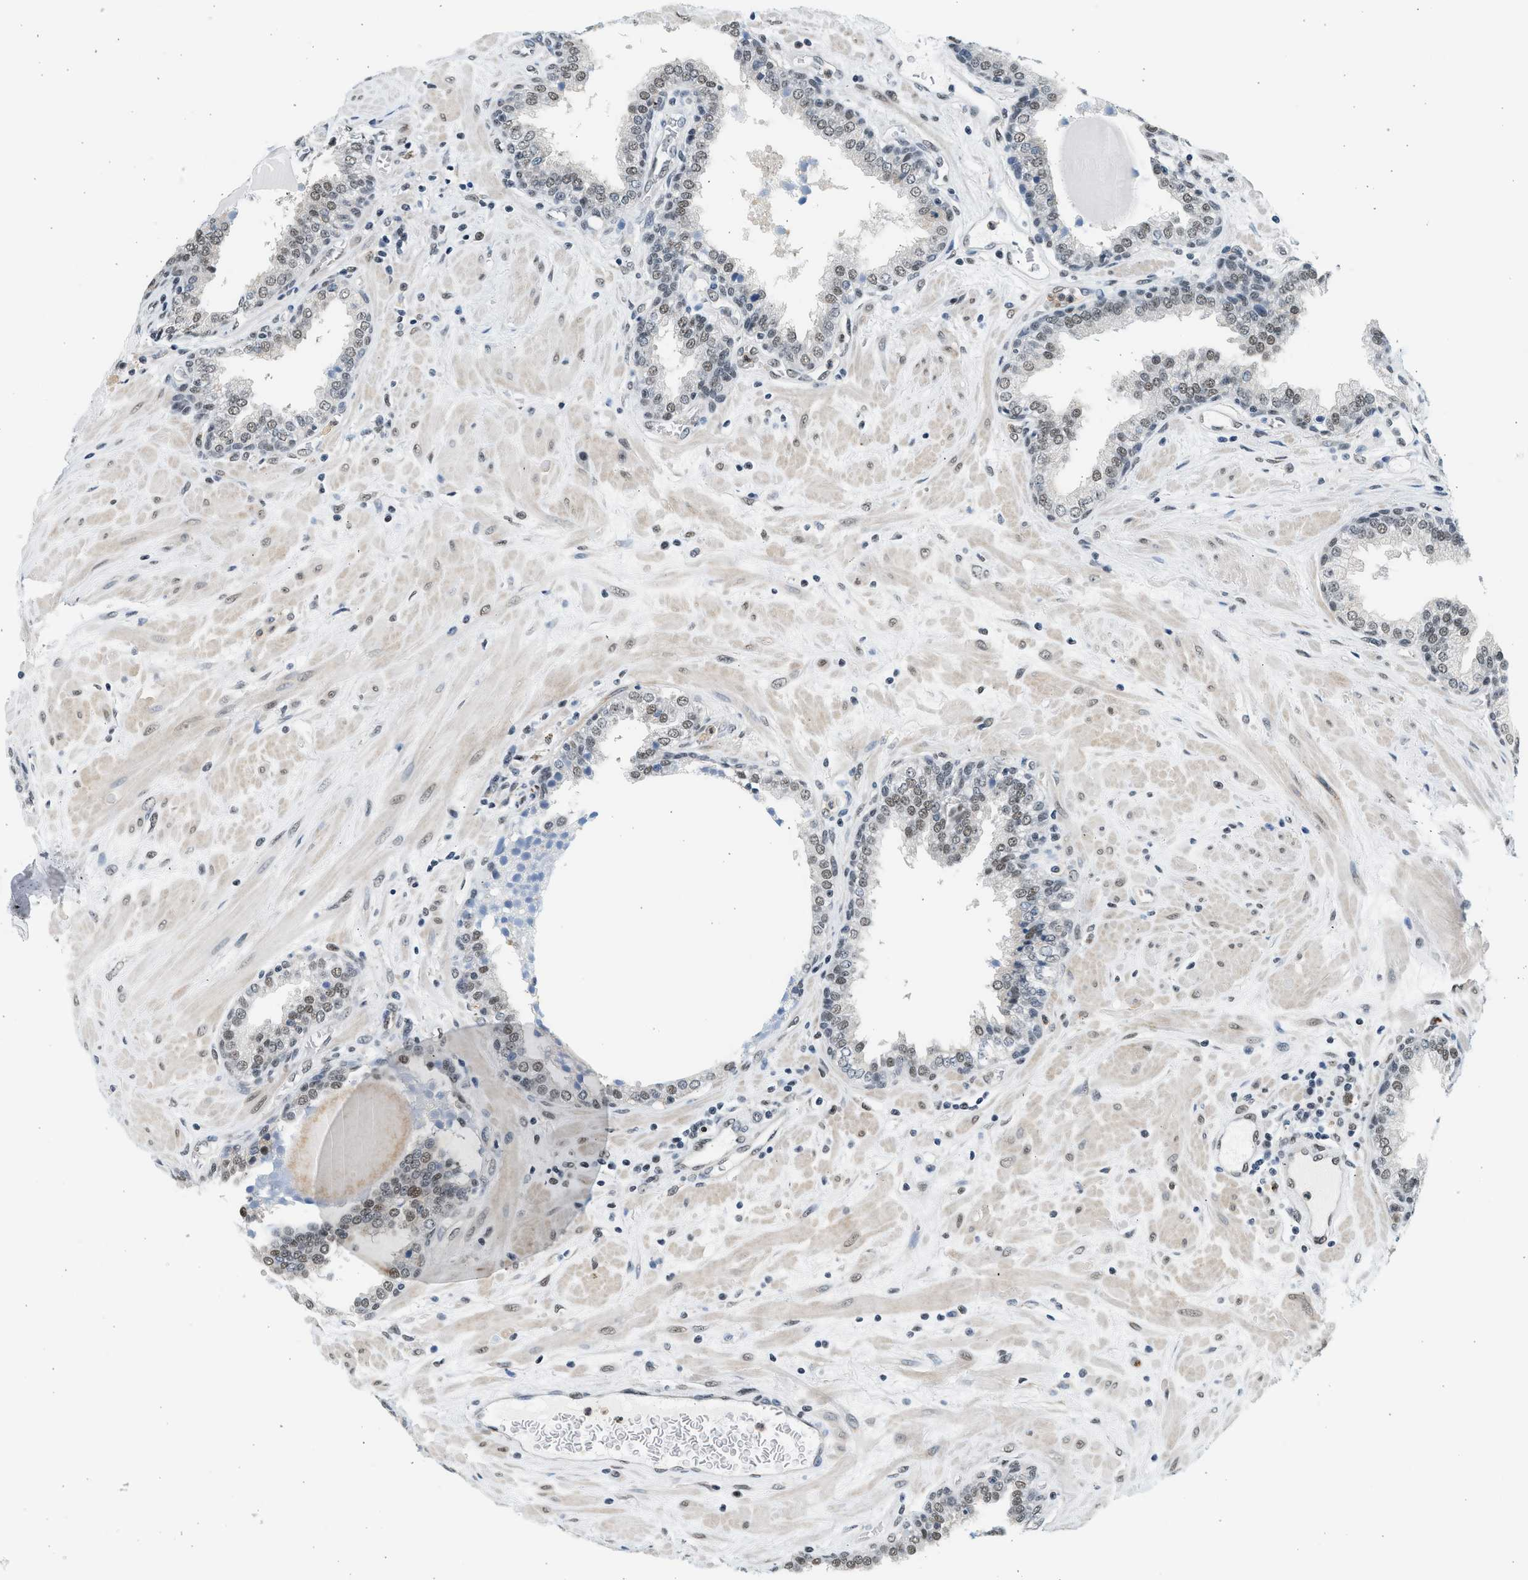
{"staining": {"intensity": "weak", "quantity": "25%-75%", "location": "nuclear"}, "tissue": "prostate", "cell_type": "Glandular cells", "image_type": "normal", "snomed": [{"axis": "morphology", "description": "Normal tissue, NOS"}, {"axis": "topography", "description": "Prostate"}], "caption": "Protein expression analysis of unremarkable human prostate reveals weak nuclear staining in about 25%-75% of glandular cells.", "gene": "HIPK1", "patient": {"sex": "male", "age": 51}}